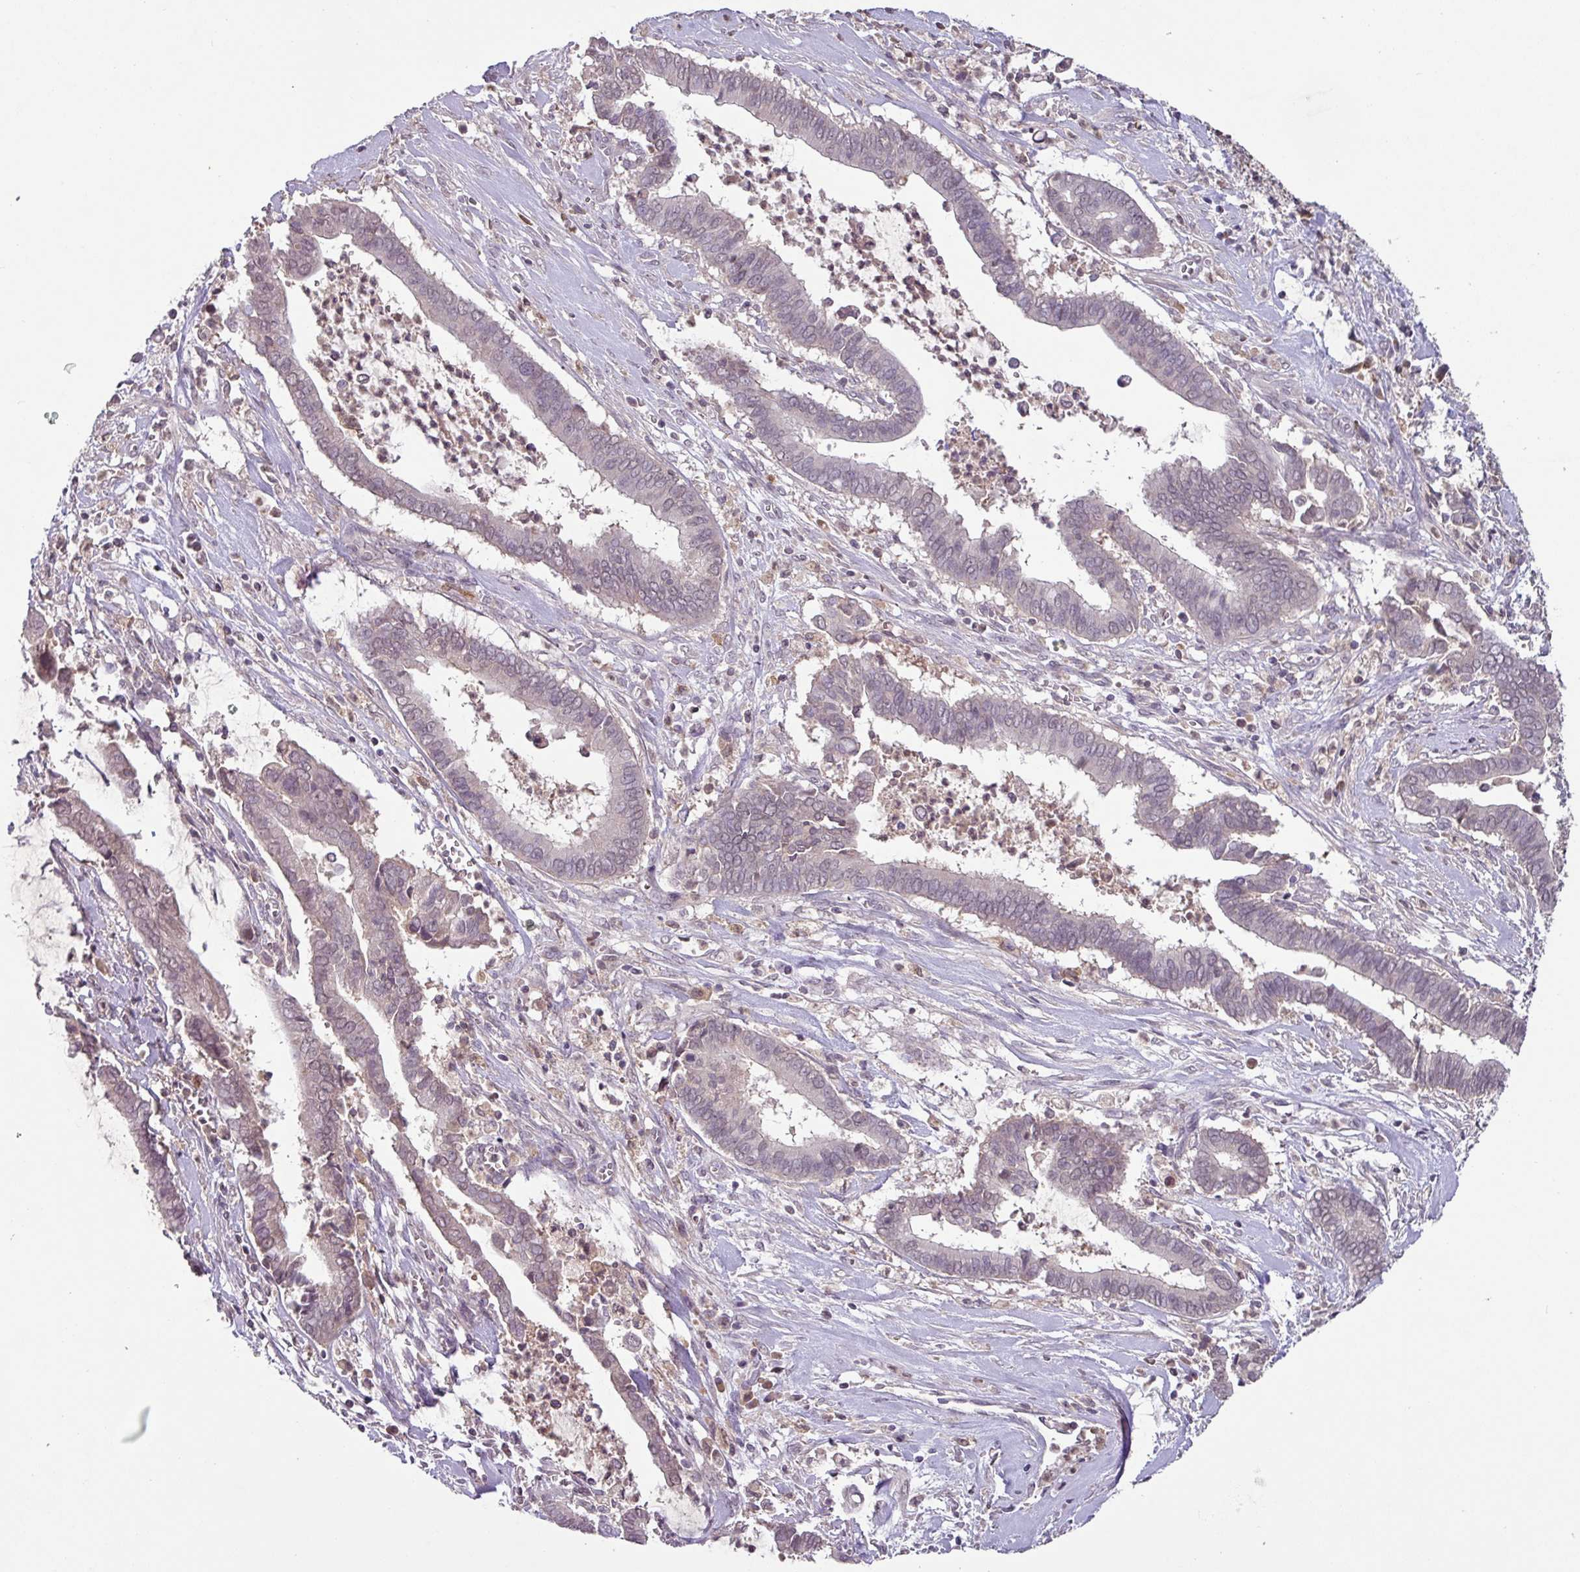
{"staining": {"intensity": "negative", "quantity": "none", "location": "none"}, "tissue": "cervical cancer", "cell_type": "Tumor cells", "image_type": "cancer", "snomed": [{"axis": "morphology", "description": "Adenocarcinoma, NOS"}, {"axis": "topography", "description": "Cervix"}], "caption": "Protein analysis of adenocarcinoma (cervical) shows no significant positivity in tumor cells.", "gene": "SLC5A10", "patient": {"sex": "female", "age": 44}}